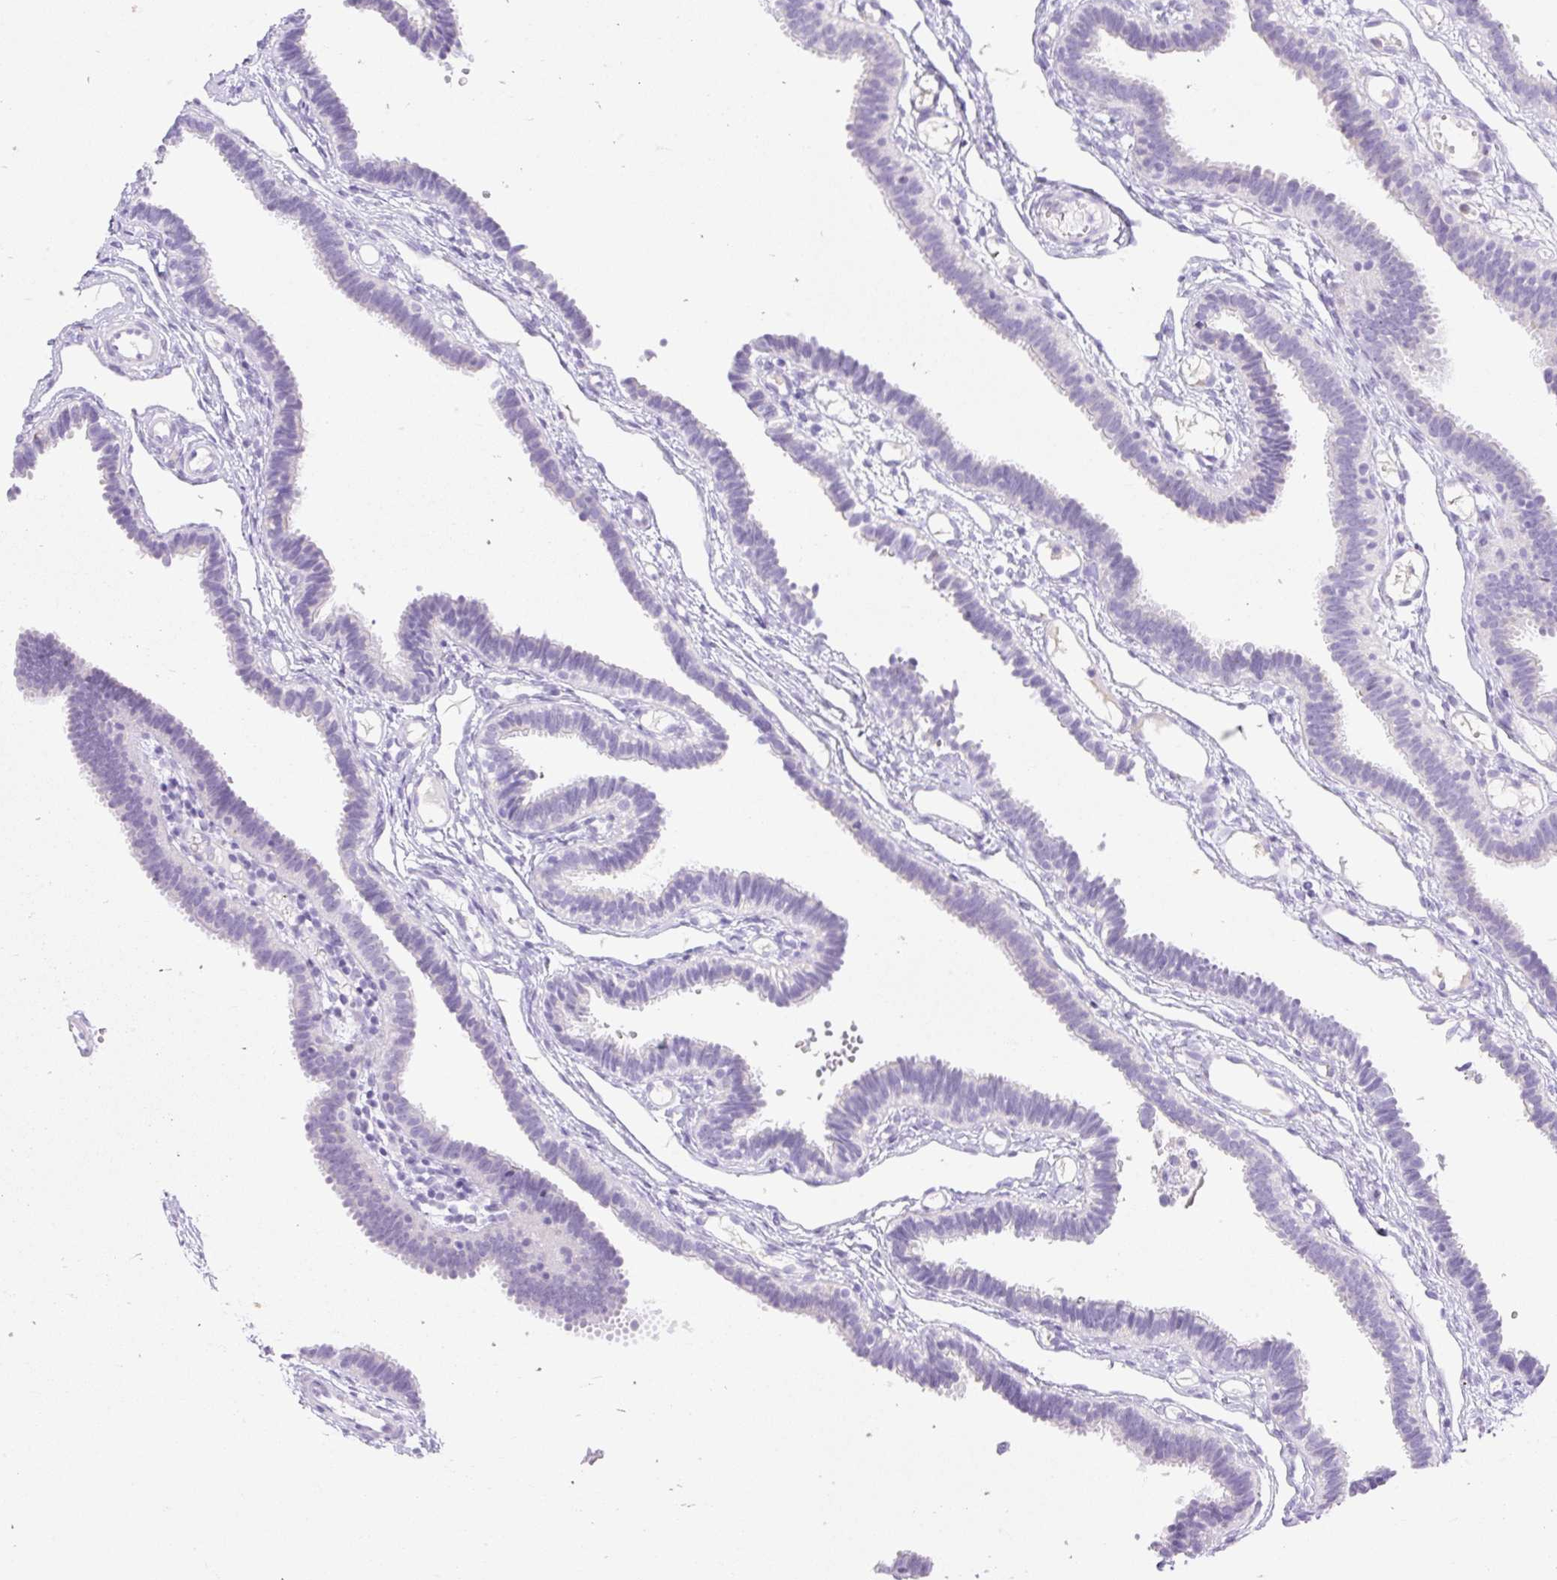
{"staining": {"intensity": "negative", "quantity": "none", "location": "none"}, "tissue": "fallopian tube", "cell_type": "Glandular cells", "image_type": "normal", "snomed": [{"axis": "morphology", "description": "Normal tissue, NOS"}, {"axis": "topography", "description": "Fallopian tube"}], "caption": "IHC image of benign human fallopian tube stained for a protein (brown), which reveals no staining in glandular cells. (DAB immunohistochemistry with hematoxylin counter stain).", "gene": "SLC25A40", "patient": {"sex": "female", "age": 37}}